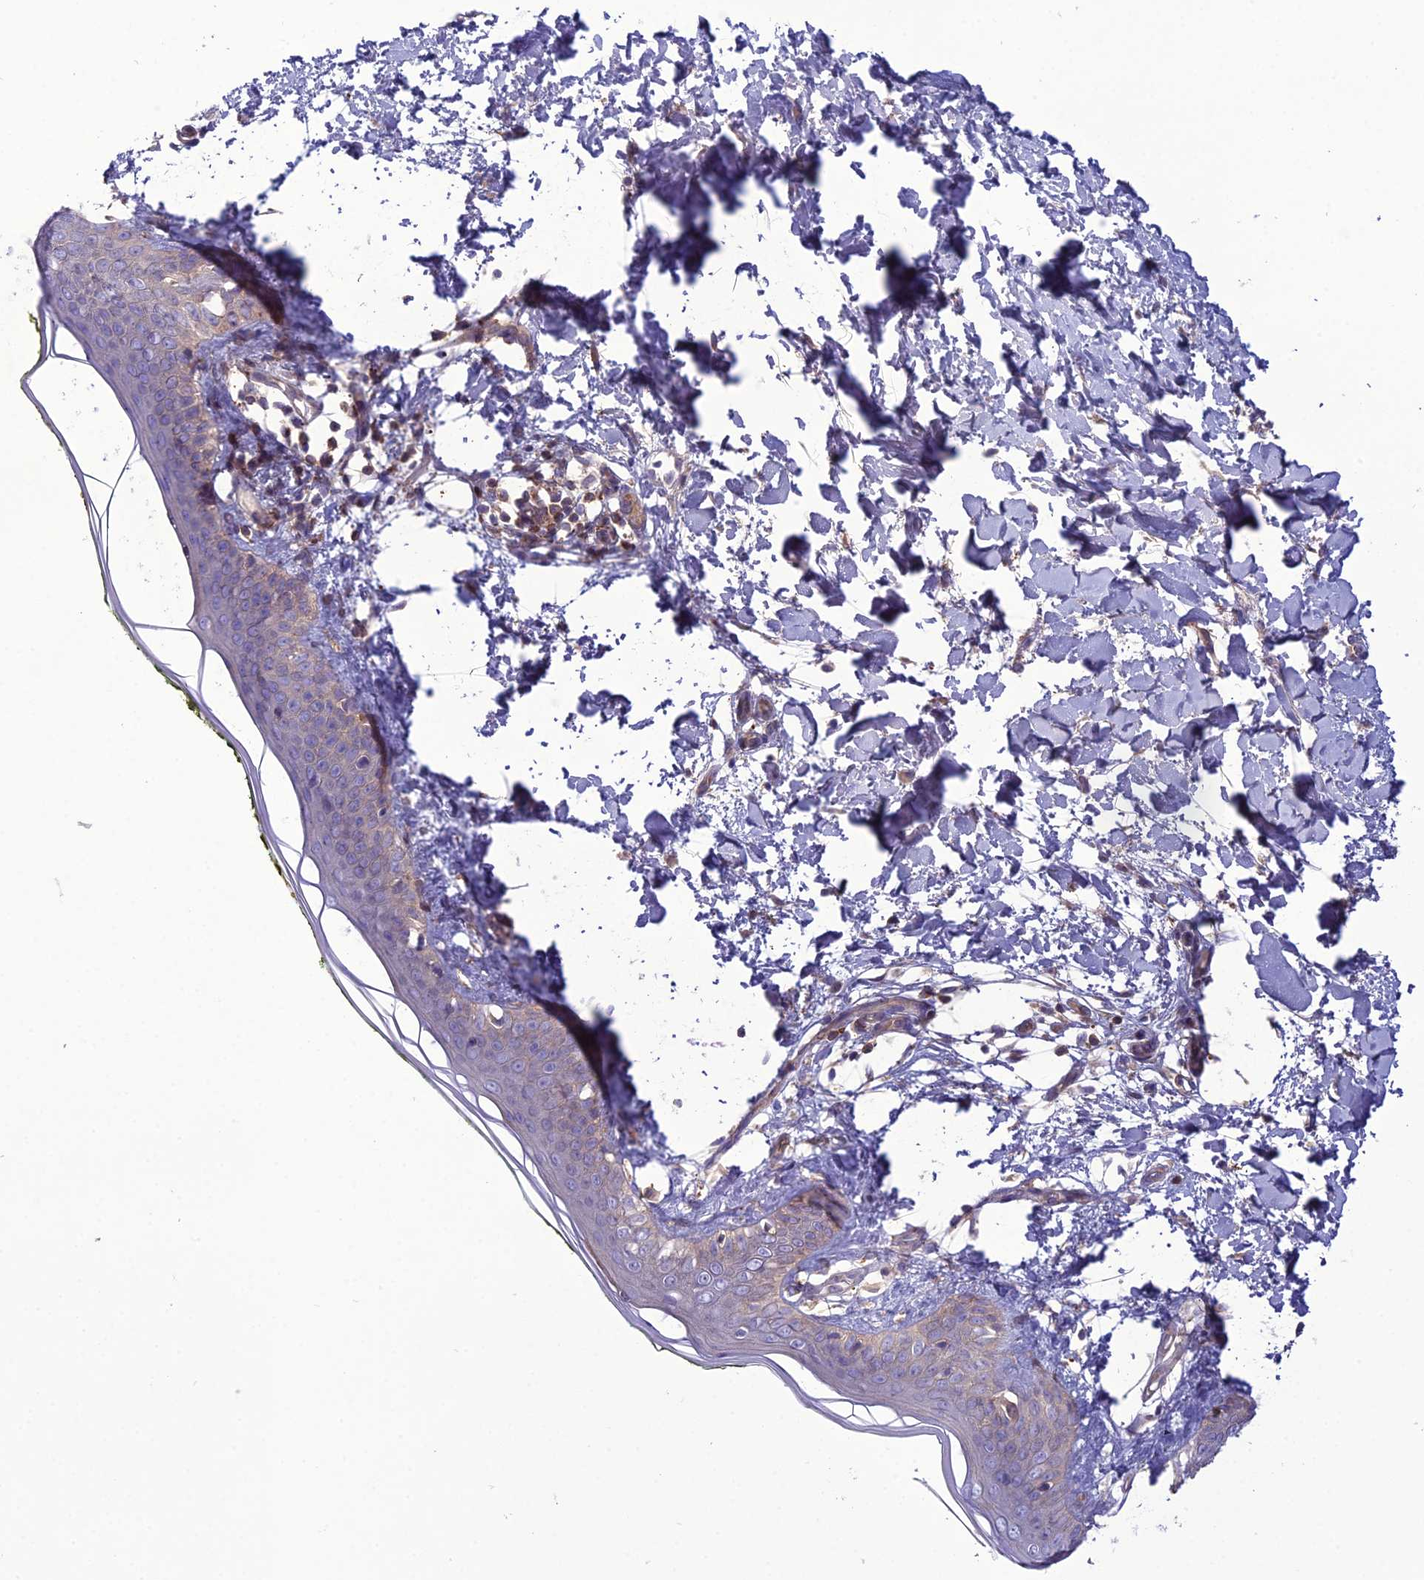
{"staining": {"intensity": "negative", "quantity": "none", "location": "none"}, "tissue": "skin", "cell_type": "Fibroblasts", "image_type": "normal", "snomed": [{"axis": "morphology", "description": "Normal tissue, NOS"}, {"axis": "topography", "description": "Skin"}], "caption": "Fibroblasts show no significant positivity in benign skin. The staining was performed using DAB (3,3'-diaminobenzidine) to visualize the protein expression in brown, while the nuclei were stained in blue with hematoxylin (Magnification: 20x).", "gene": "GDF6", "patient": {"sex": "female", "age": 34}}